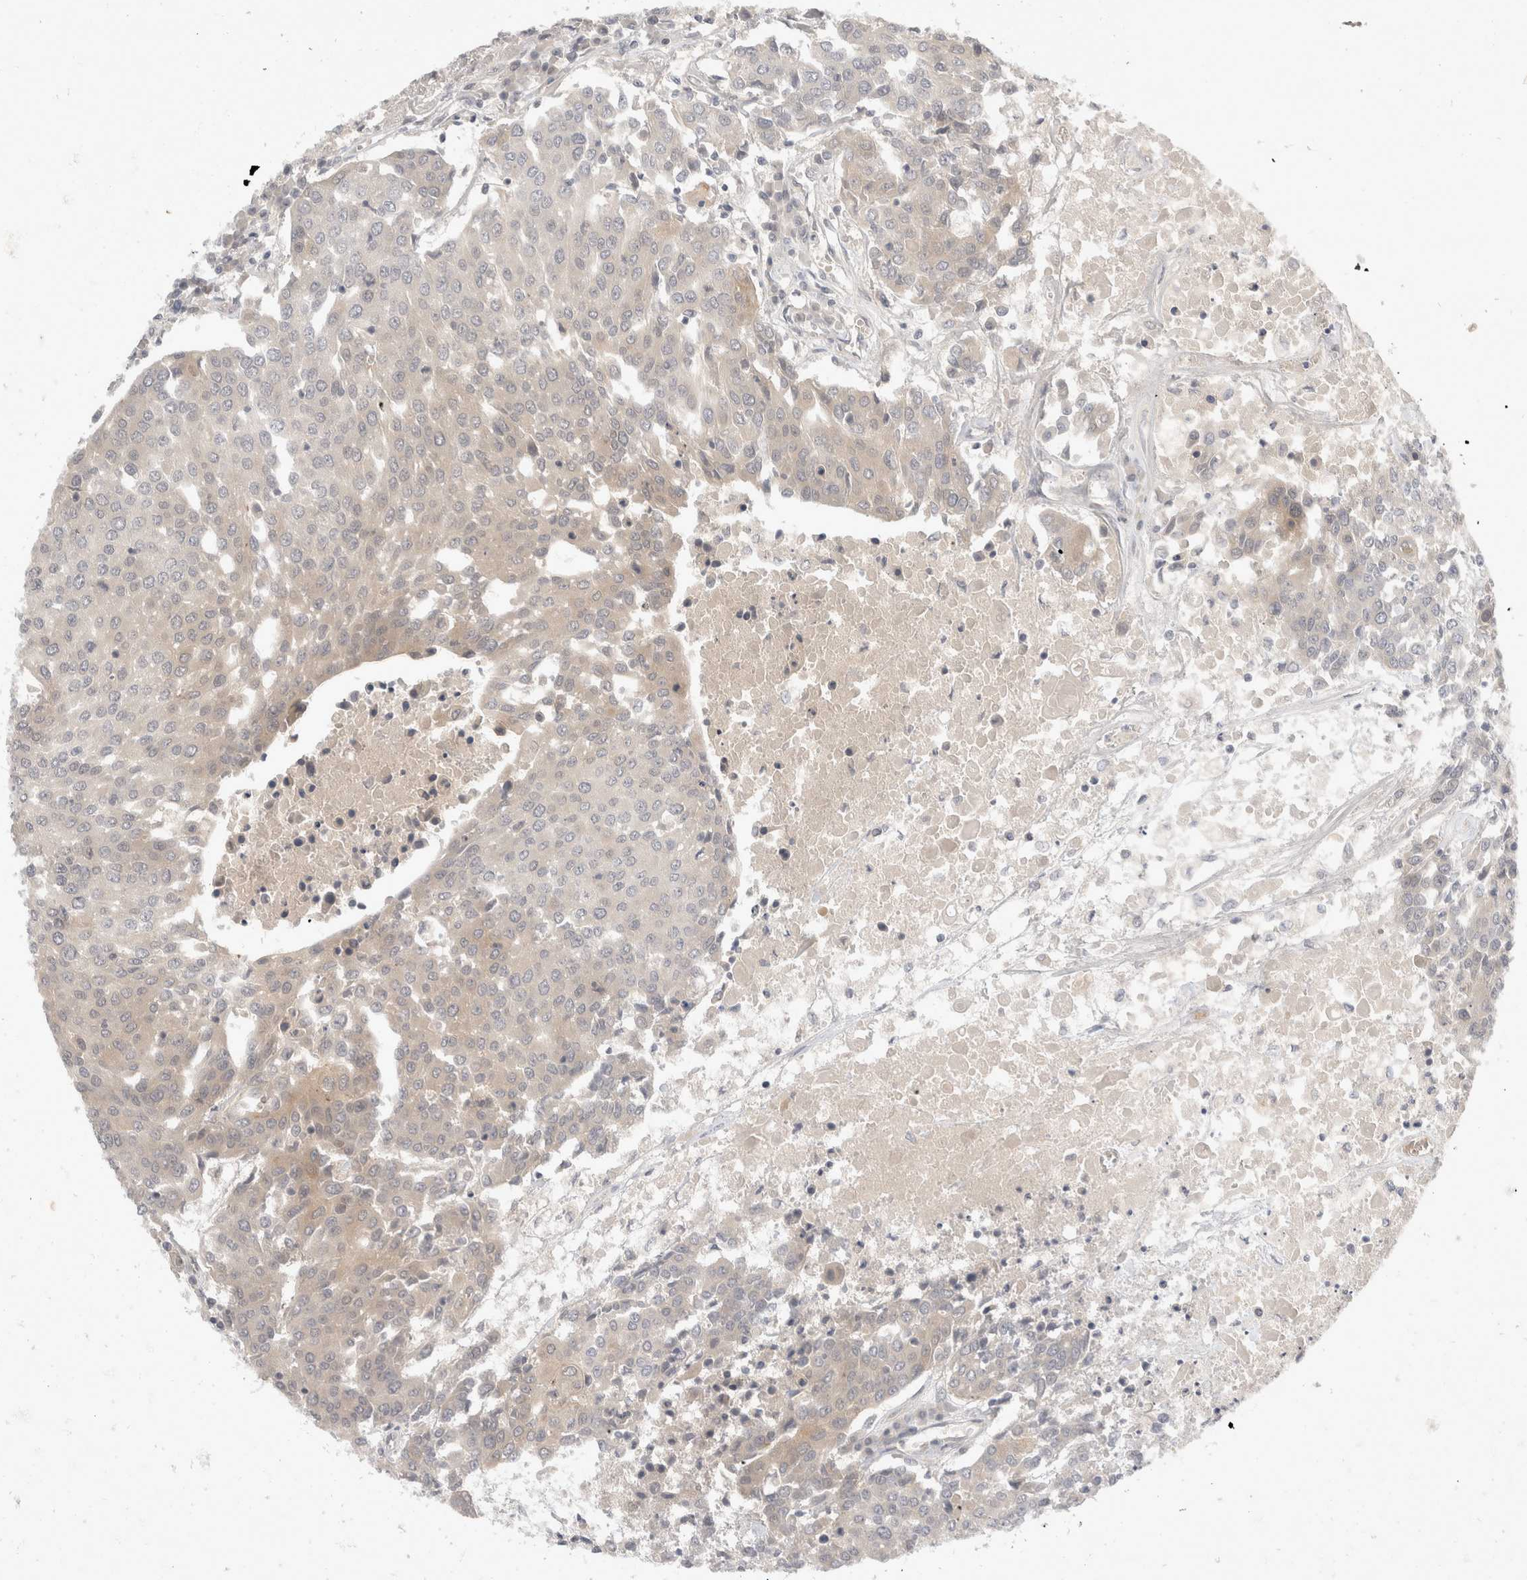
{"staining": {"intensity": "weak", "quantity": "<25%", "location": "cytoplasmic/membranous"}, "tissue": "urothelial cancer", "cell_type": "Tumor cells", "image_type": "cancer", "snomed": [{"axis": "morphology", "description": "Urothelial carcinoma, High grade"}, {"axis": "topography", "description": "Urinary bladder"}], "caption": "Human high-grade urothelial carcinoma stained for a protein using immunohistochemistry demonstrates no positivity in tumor cells.", "gene": "TOM1L2", "patient": {"sex": "female", "age": 85}}